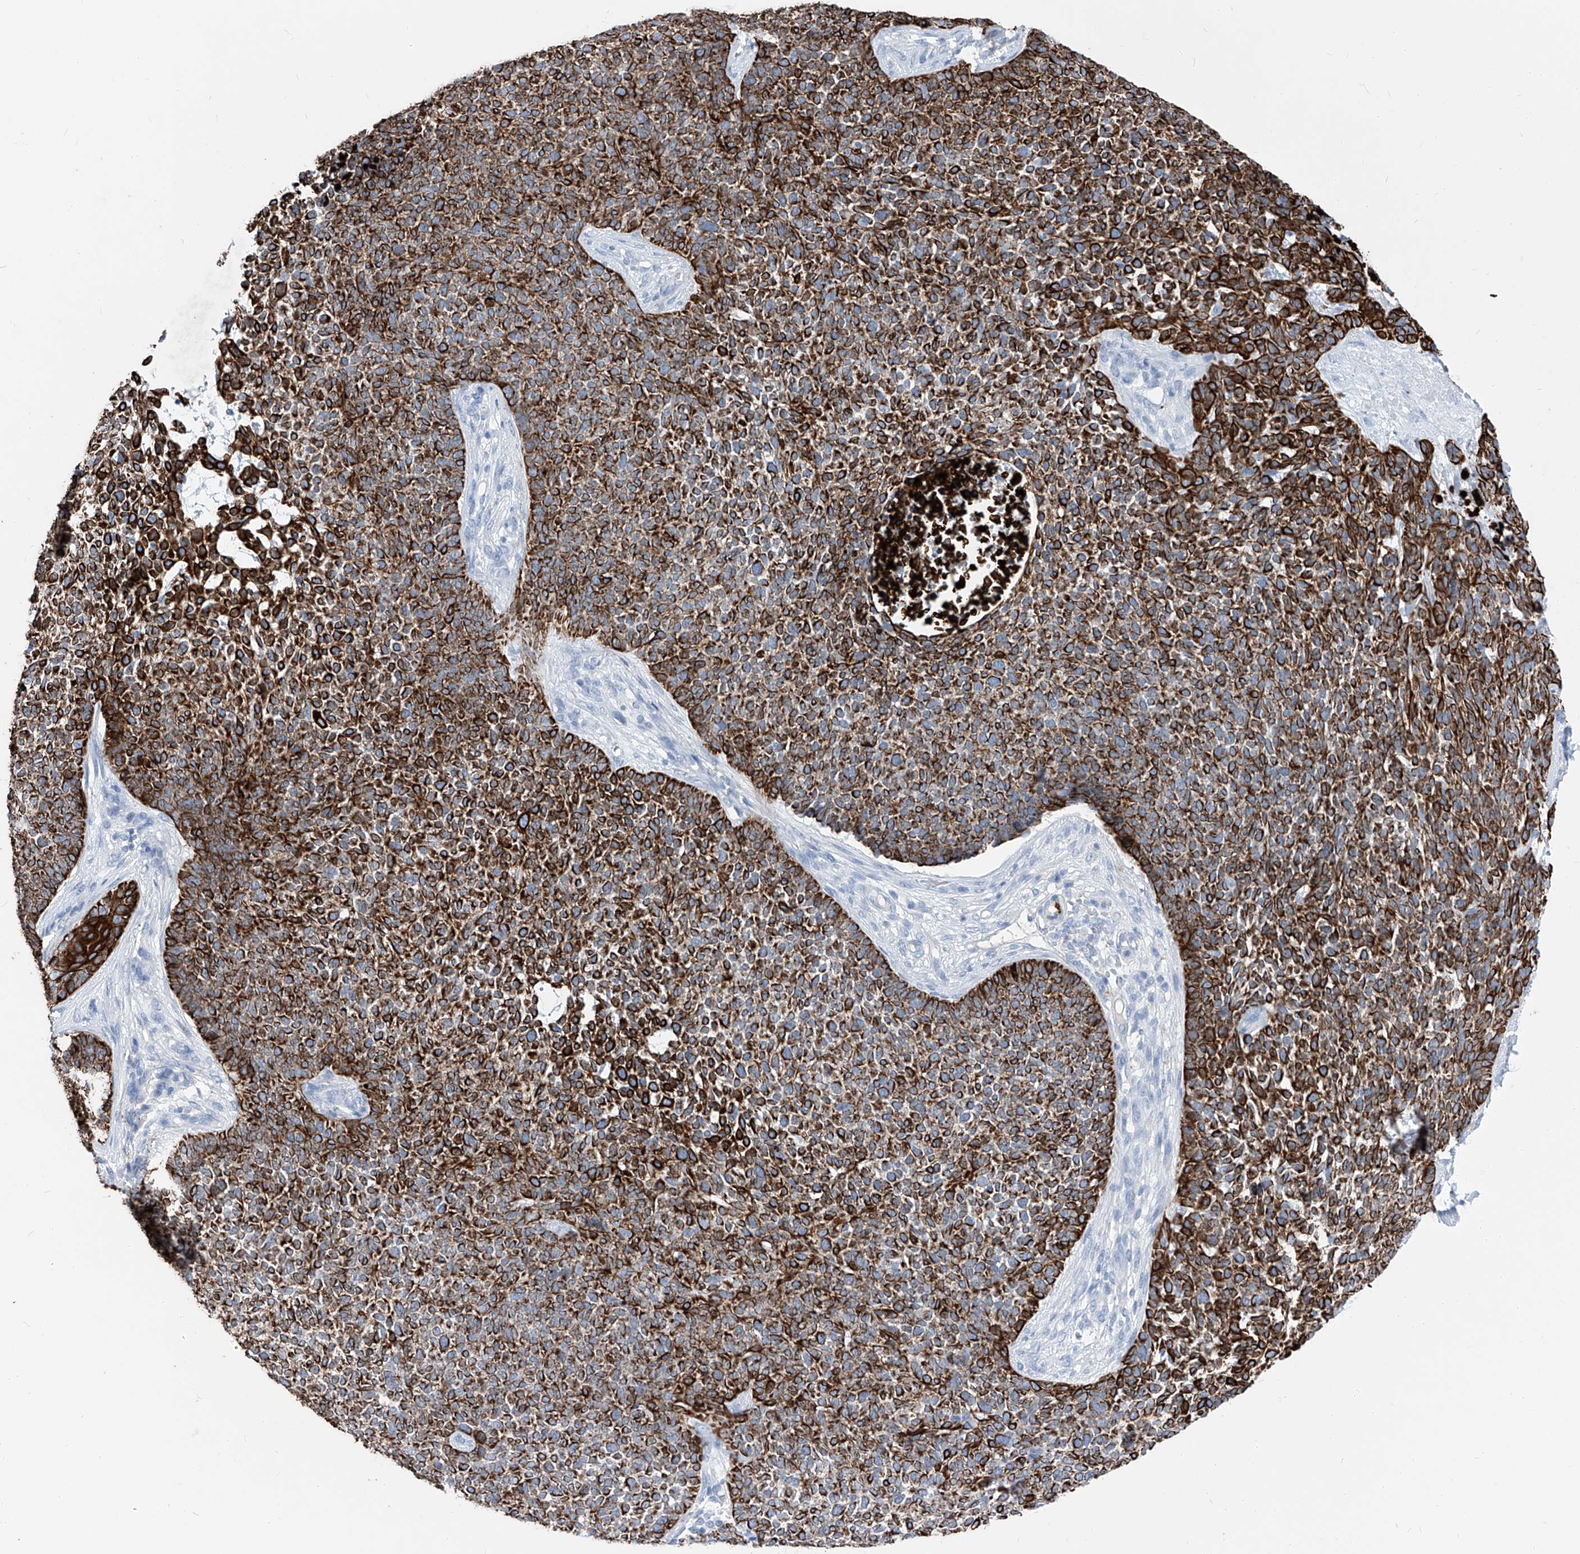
{"staining": {"intensity": "strong", "quantity": ">75%", "location": "cytoplasmic/membranous"}, "tissue": "skin cancer", "cell_type": "Tumor cells", "image_type": "cancer", "snomed": [{"axis": "morphology", "description": "Basal cell carcinoma"}, {"axis": "topography", "description": "Skin"}], "caption": "Immunohistochemical staining of skin basal cell carcinoma reveals high levels of strong cytoplasmic/membranous protein expression in about >75% of tumor cells.", "gene": "FRS3", "patient": {"sex": "female", "age": 84}}